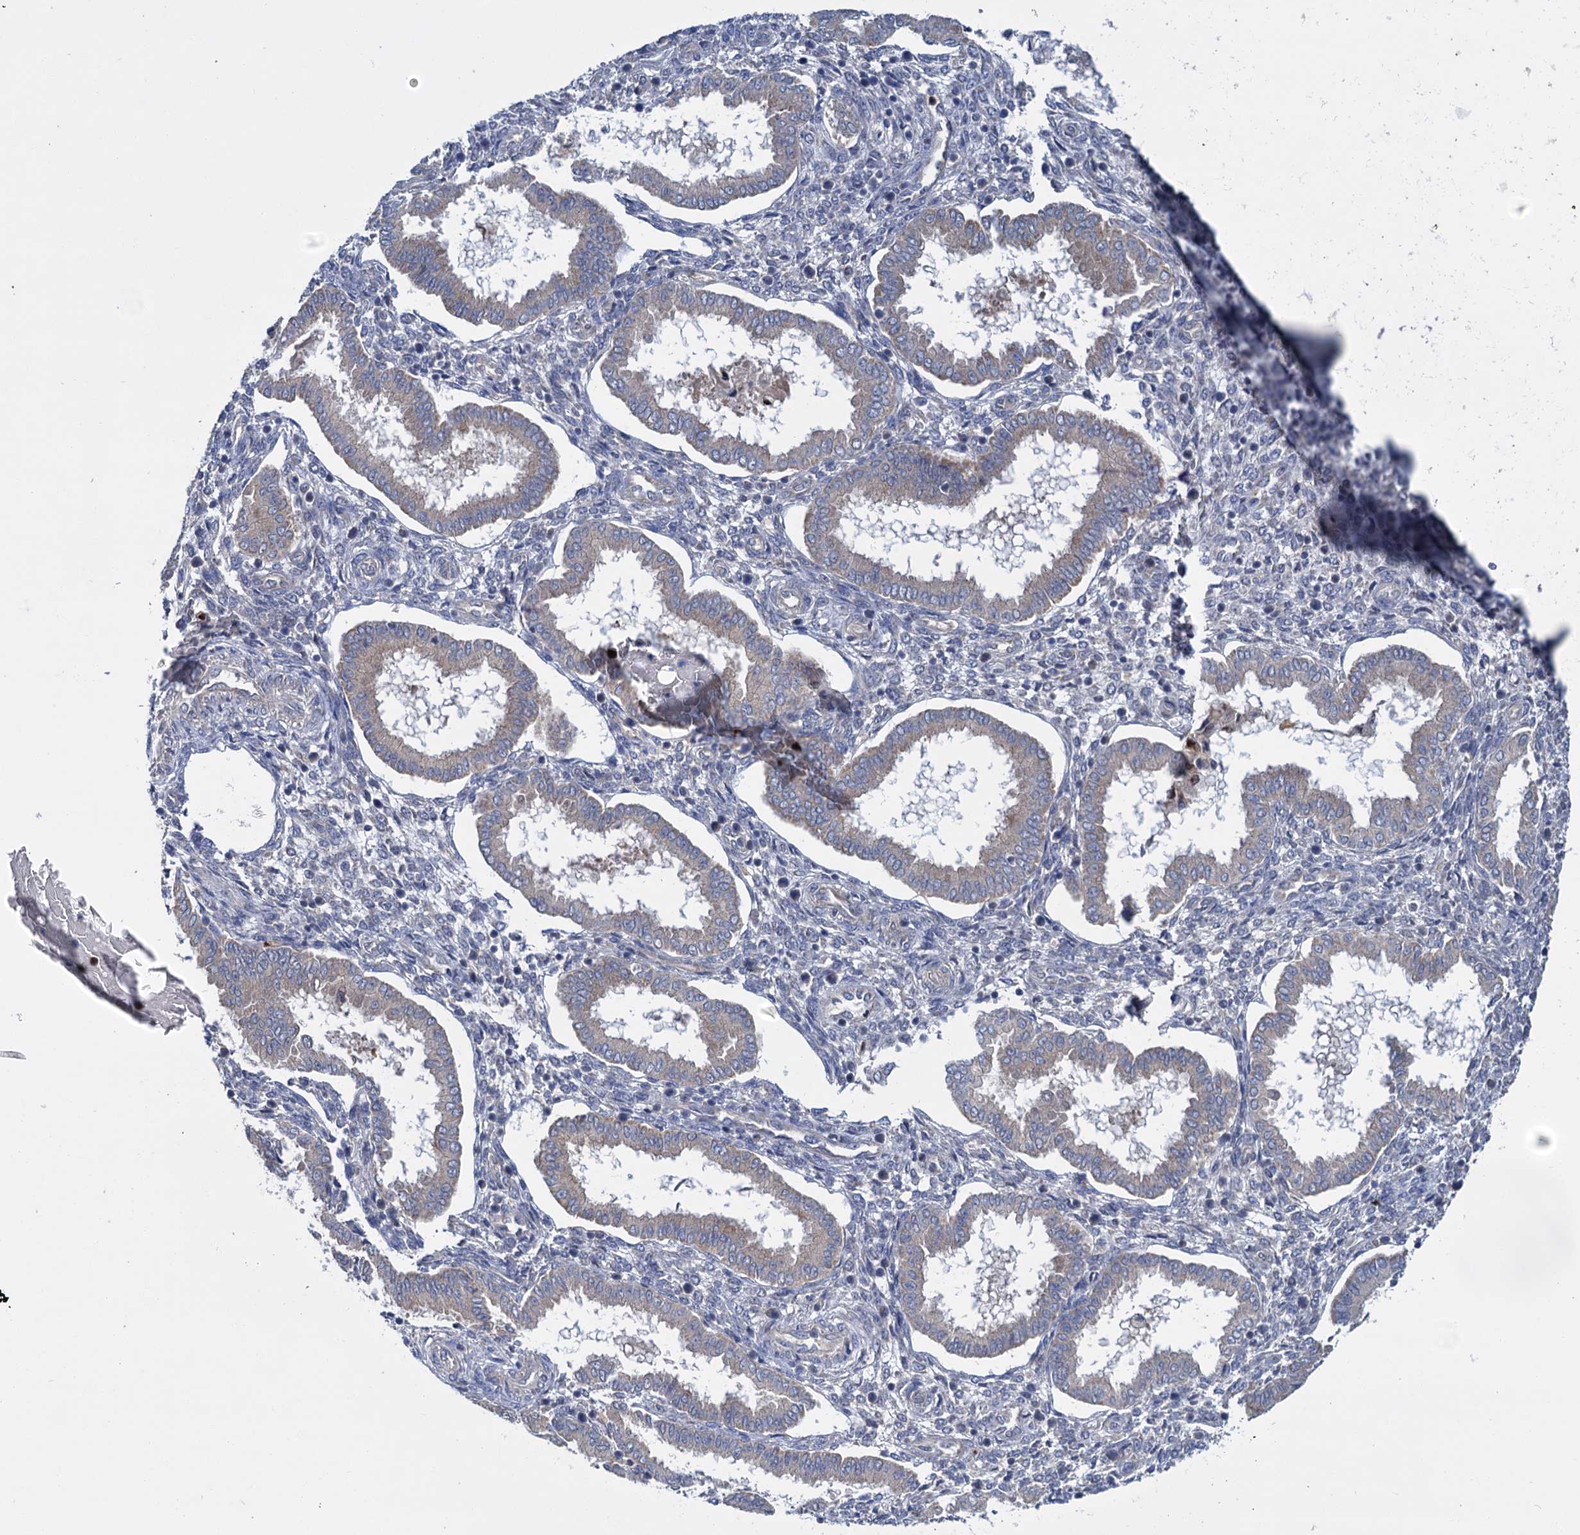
{"staining": {"intensity": "negative", "quantity": "none", "location": "none"}, "tissue": "endometrium", "cell_type": "Cells in endometrial stroma", "image_type": "normal", "snomed": [{"axis": "morphology", "description": "Normal tissue, NOS"}, {"axis": "topography", "description": "Endometrium"}], "caption": "The IHC image has no significant staining in cells in endometrial stroma of endometrium.", "gene": "DYNC2H1", "patient": {"sex": "female", "age": 24}}